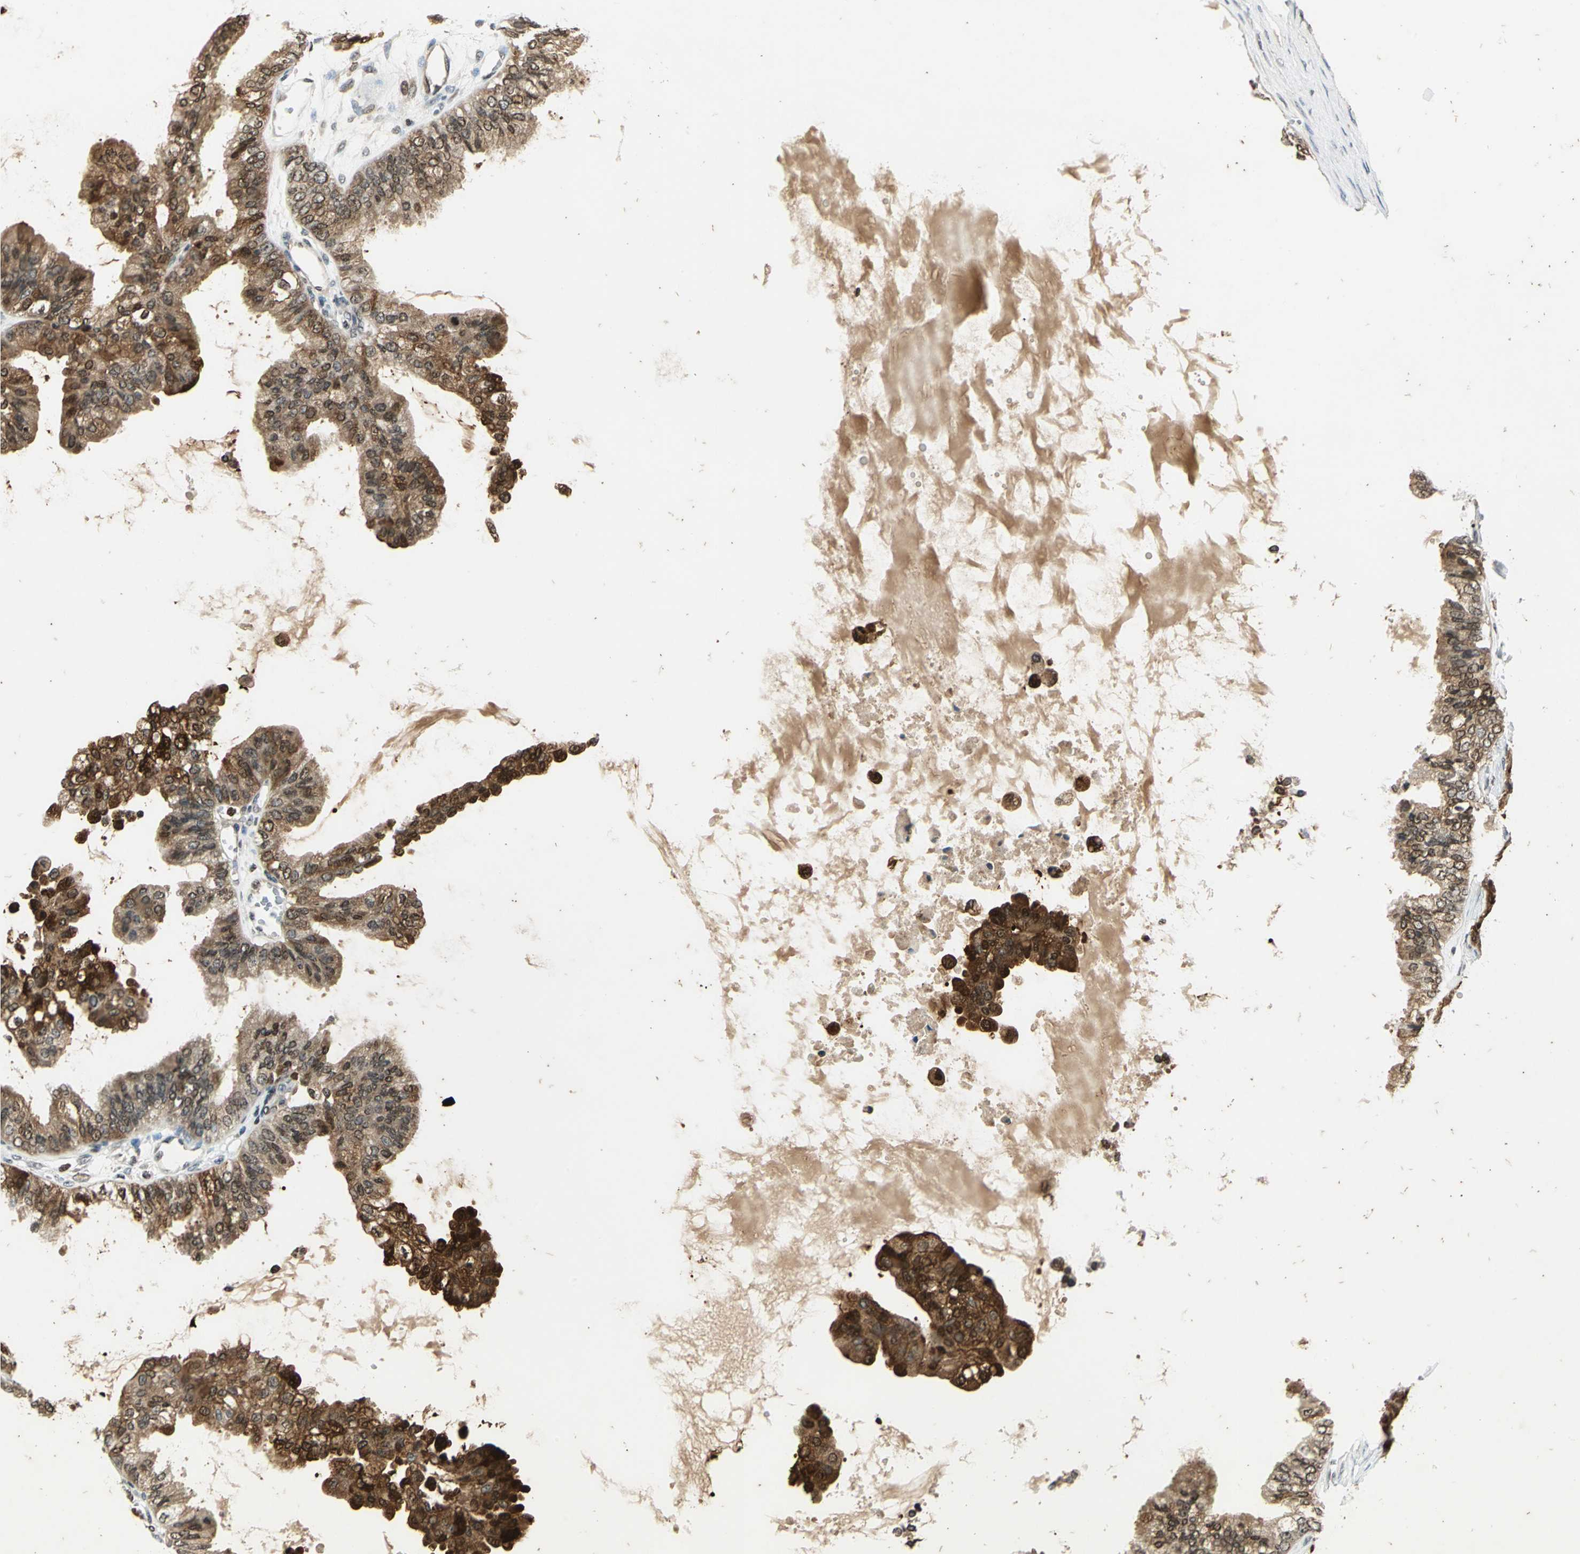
{"staining": {"intensity": "moderate", "quantity": "25%-75%", "location": "cytoplasmic/membranous,nuclear"}, "tissue": "ovarian cancer", "cell_type": "Tumor cells", "image_type": "cancer", "snomed": [{"axis": "morphology", "description": "Carcinoma, NOS"}, {"axis": "morphology", "description": "Carcinoma, endometroid"}, {"axis": "topography", "description": "Ovary"}], "caption": "IHC micrograph of neoplastic tissue: ovarian cancer (endometroid carcinoma) stained using IHC reveals medium levels of moderate protein expression localized specifically in the cytoplasmic/membranous and nuclear of tumor cells, appearing as a cytoplasmic/membranous and nuclear brown color.", "gene": "LGALS3", "patient": {"sex": "female", "age": 50}}